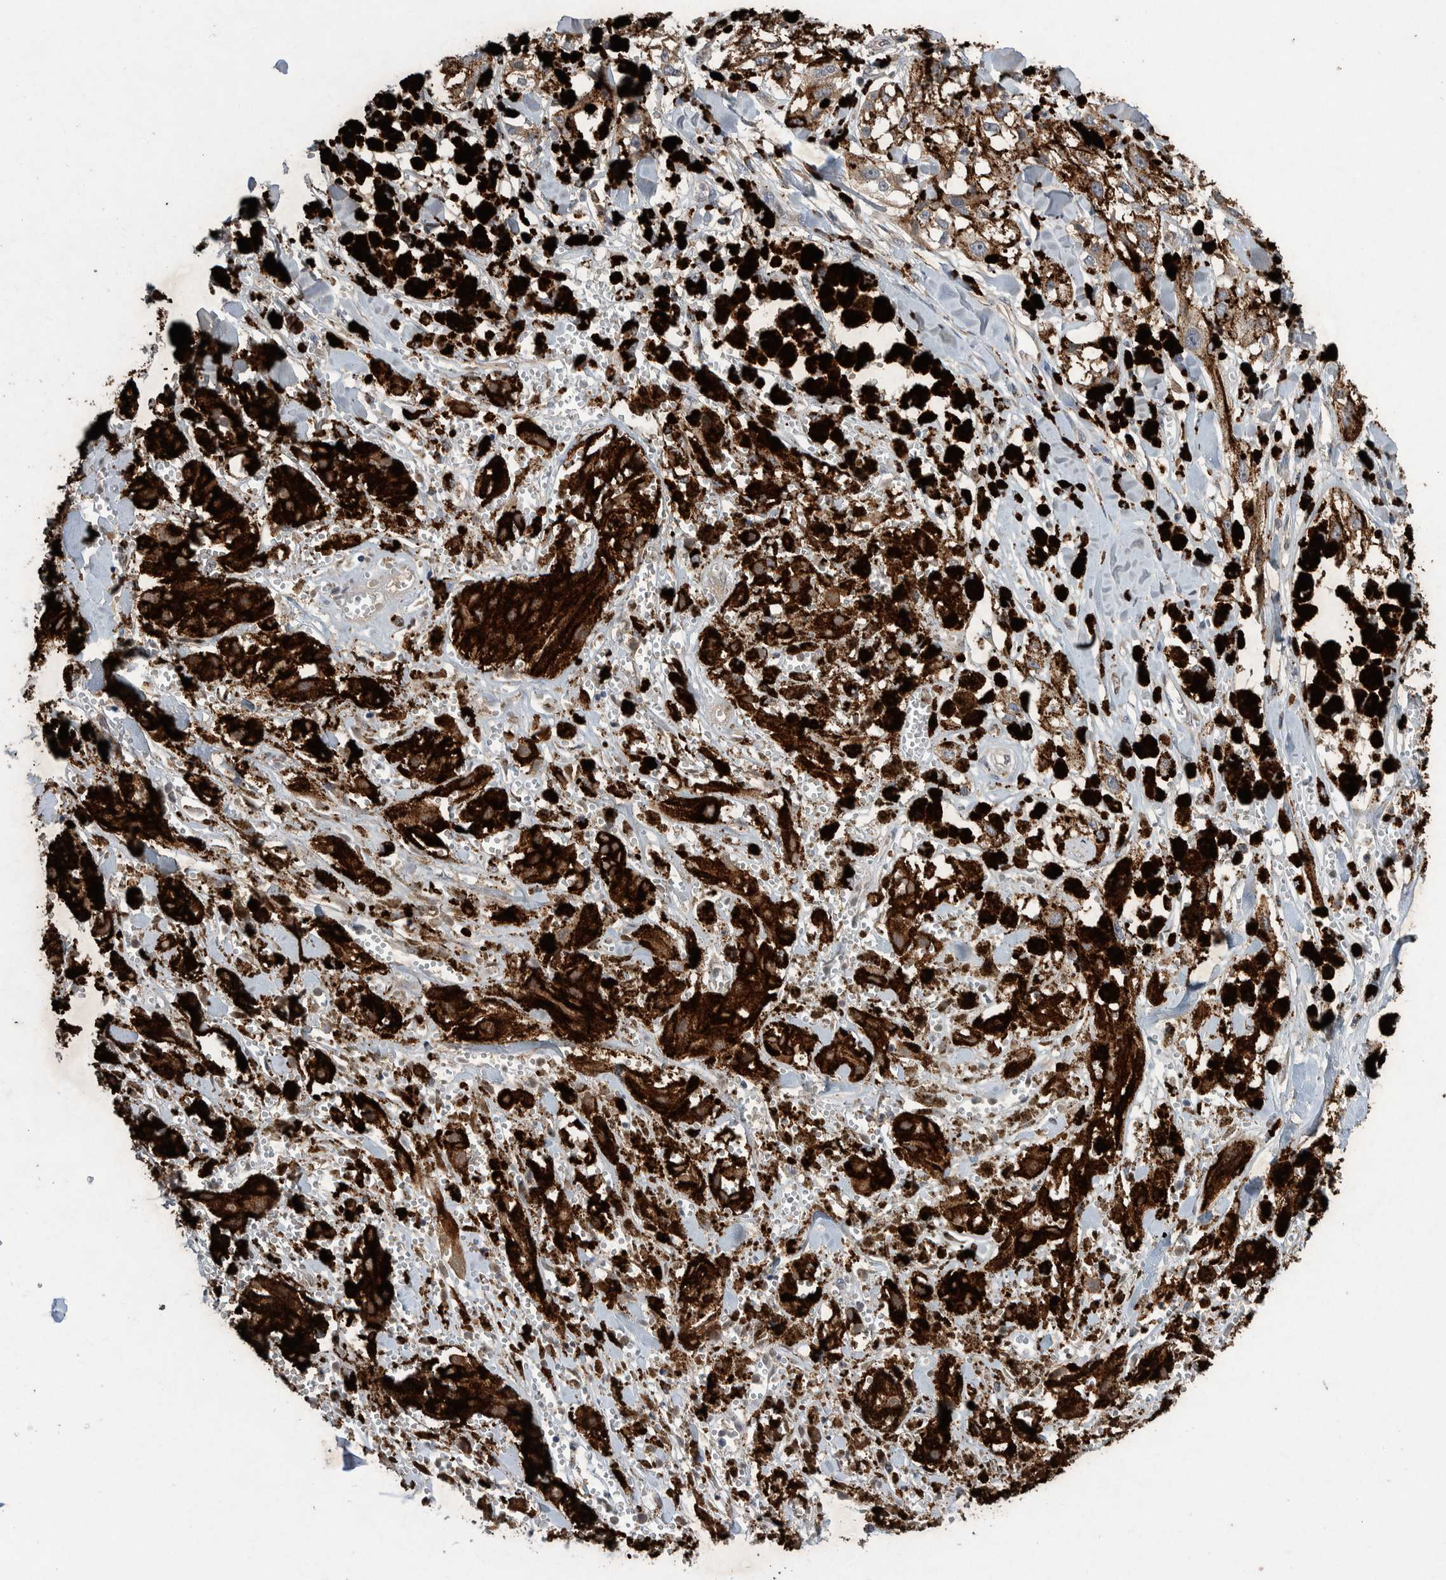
{"staining": {"intensity": "weak", "quantity": ">75%", "location": "cytoplasmic/membranous"}, "tissue": "melanoma", "cell_type": "Tumor cells", "image_type": "cancer", "snomed": [{"axis": "morphology", "description": "Malignant melanoma, NOS"}, {"axis": "topography", "description": "Skin"}], "caption": "DAB (3,3'-diaminobenzidine) immunohistochemical staining of malignant melanoma exhibits weak cytoplasmic/membranous protein positivity in approximately >75% of tumor cells.", "gene": "PLPBP", "patient": {"sex": "male", "age": 88}}